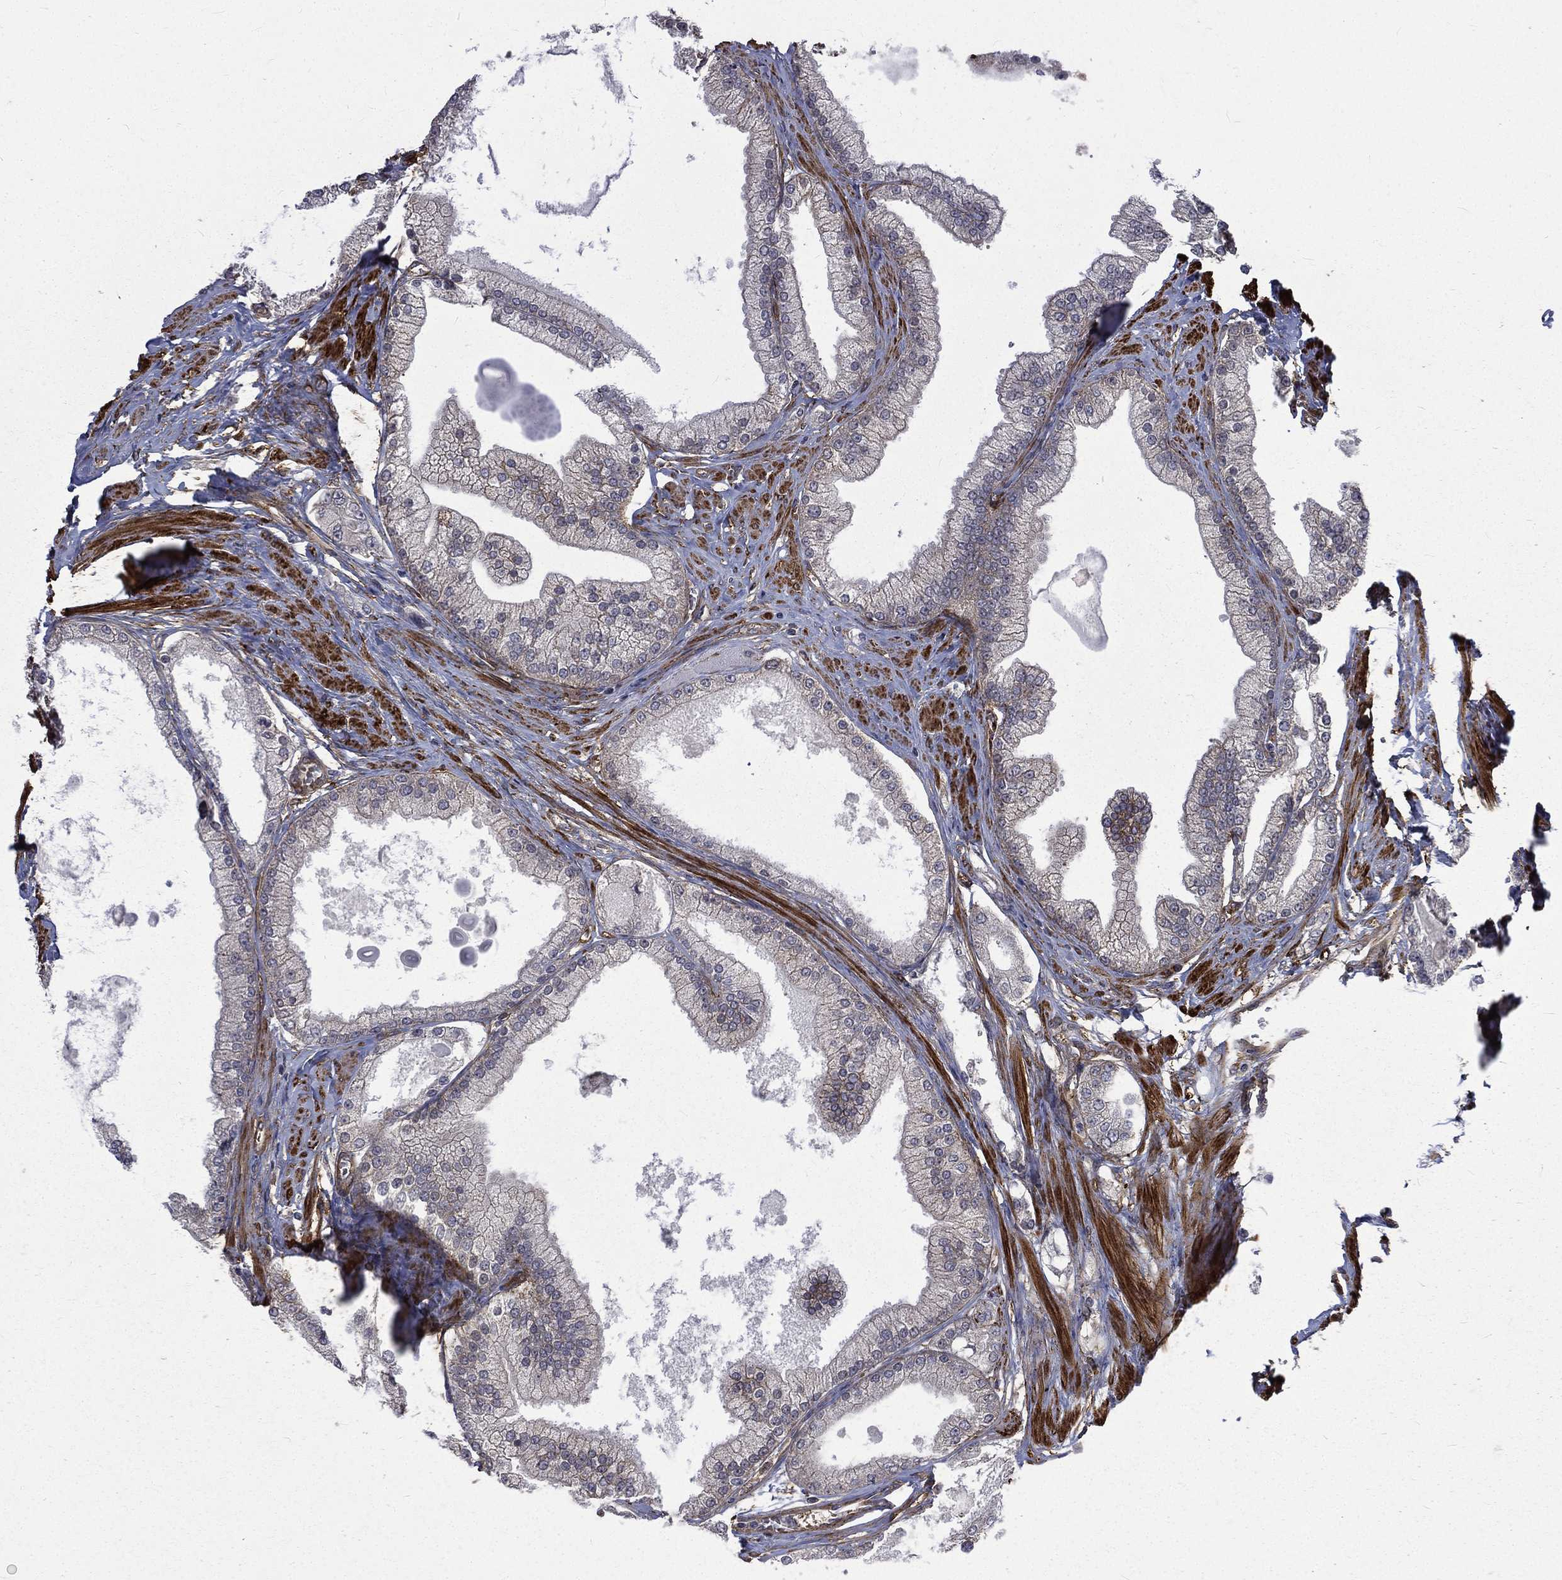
{"staining": {"intensity": "negative", "quantity": "none", "location": "none"}, "tissue": "prostate cancer", "cell_type": "Tumor cells", "image_type": "cancer", "snomed": [{"axis": "morphology", "description": "Adenocarcinoma, NOS"}, {"axis": "topography", "description": "Prostate and seminal vesicle, NOS"}, {"axis": "topography", "description": "Prostate"}], "caption": "There is no significant expression in tumor cells of adenocarcinoma (prostate).", "gene": "PPFIBP1", "patient": {"sex": "male", "age": 67}}